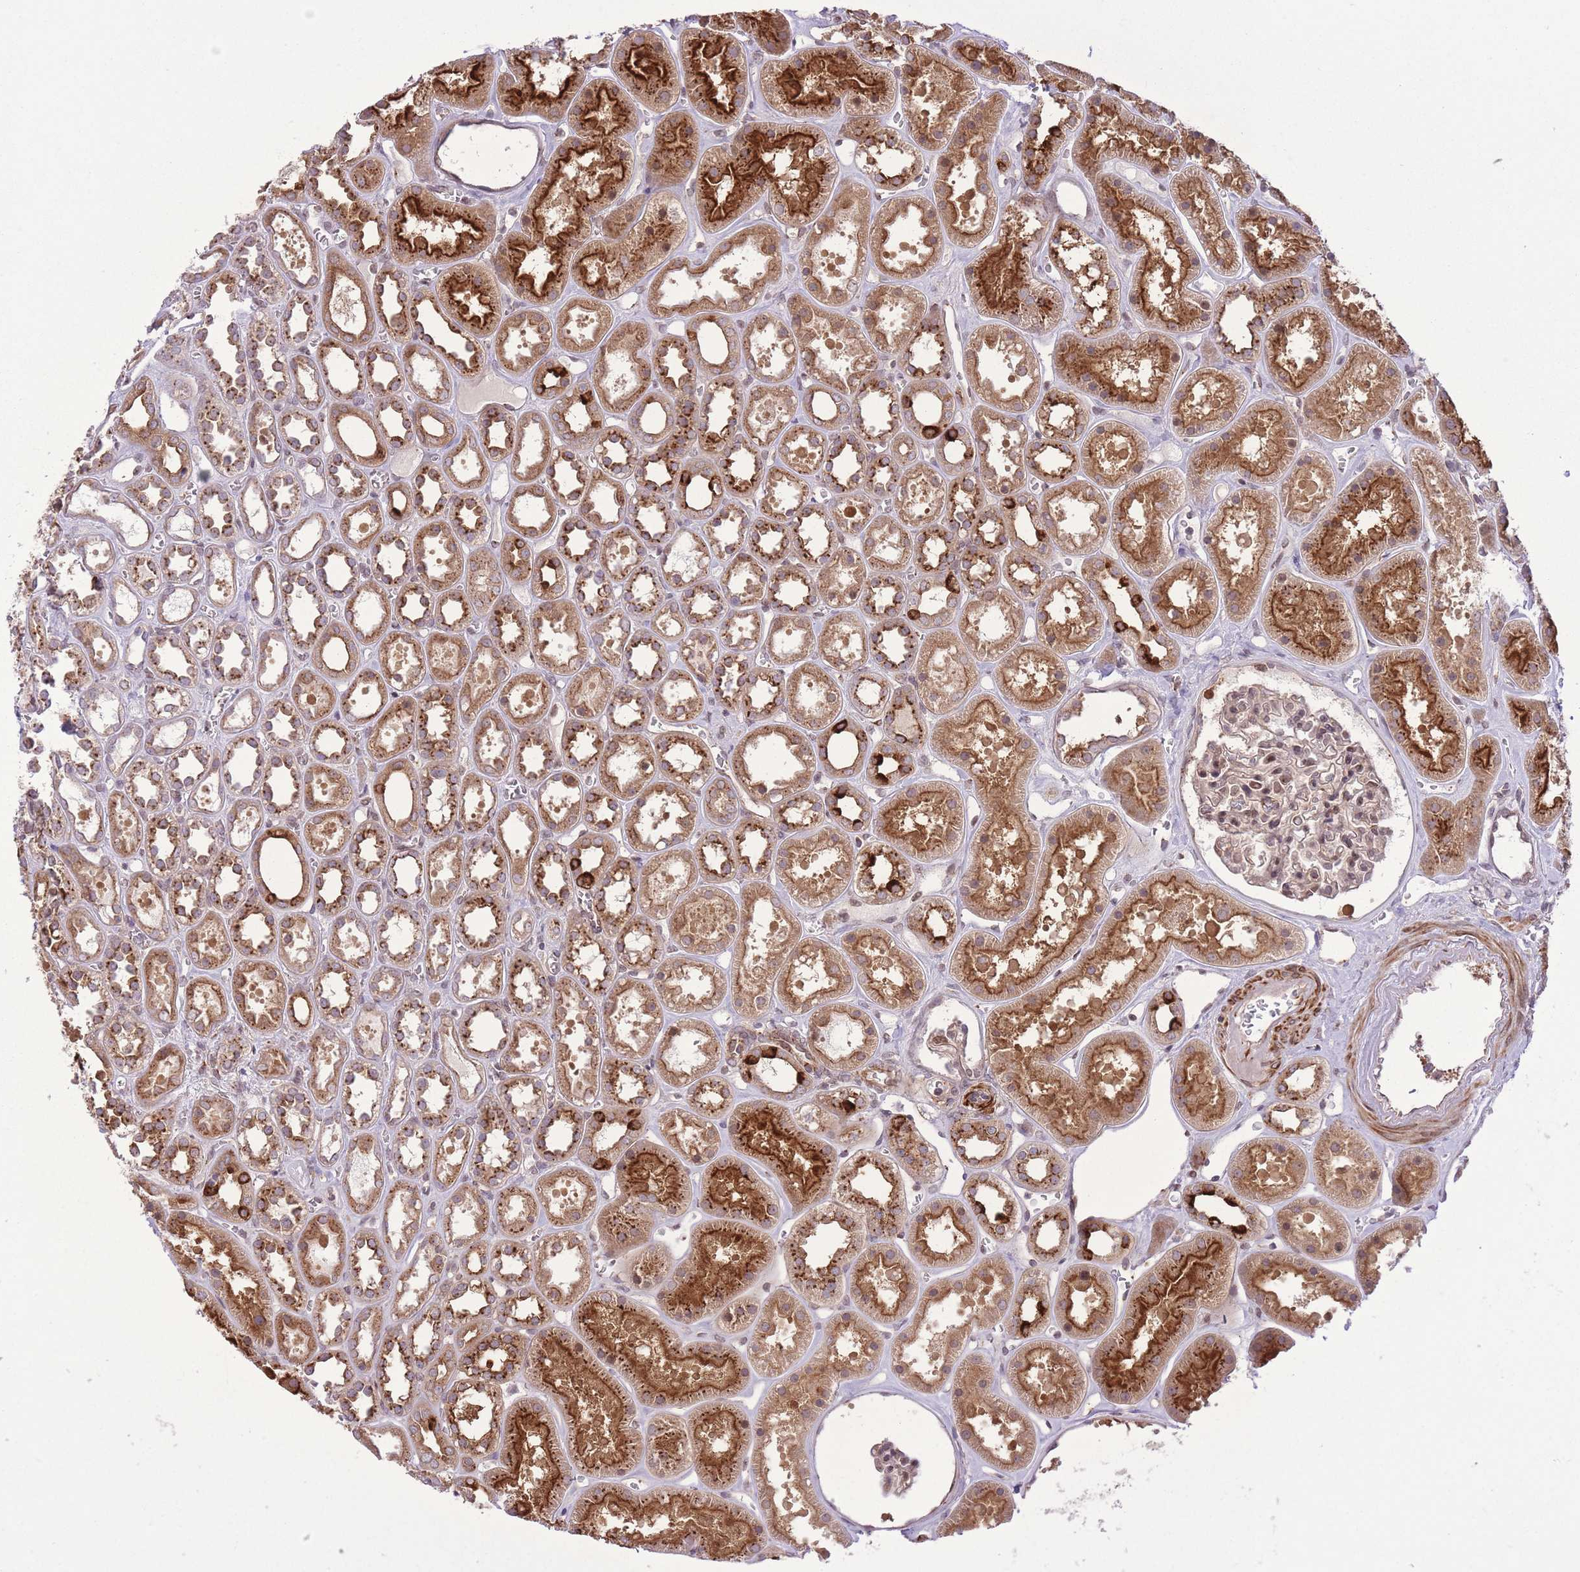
{"staining": {"intensity": "weak", "quantity": "25%-75%", "location": "cytoplasmic/membranous,nuclear"}, "tissue": "kidney", "cell_type": "Cells in glomeruli", "image_type": "normal", "snomed": [{"axis": "morphology", "description": "Normal tissue, NOS"}, {"axis": "topography", "description": "Kidney"}], "caption": "Brown immunohistochemical staining in normal human kidney demonstrates weak cytoplasmic/membranous,nuclear expression in about 25%-75% of cells in glomeruli.", "gene": "ZBED5", "patient": {"sex": "female", "age": 41}}